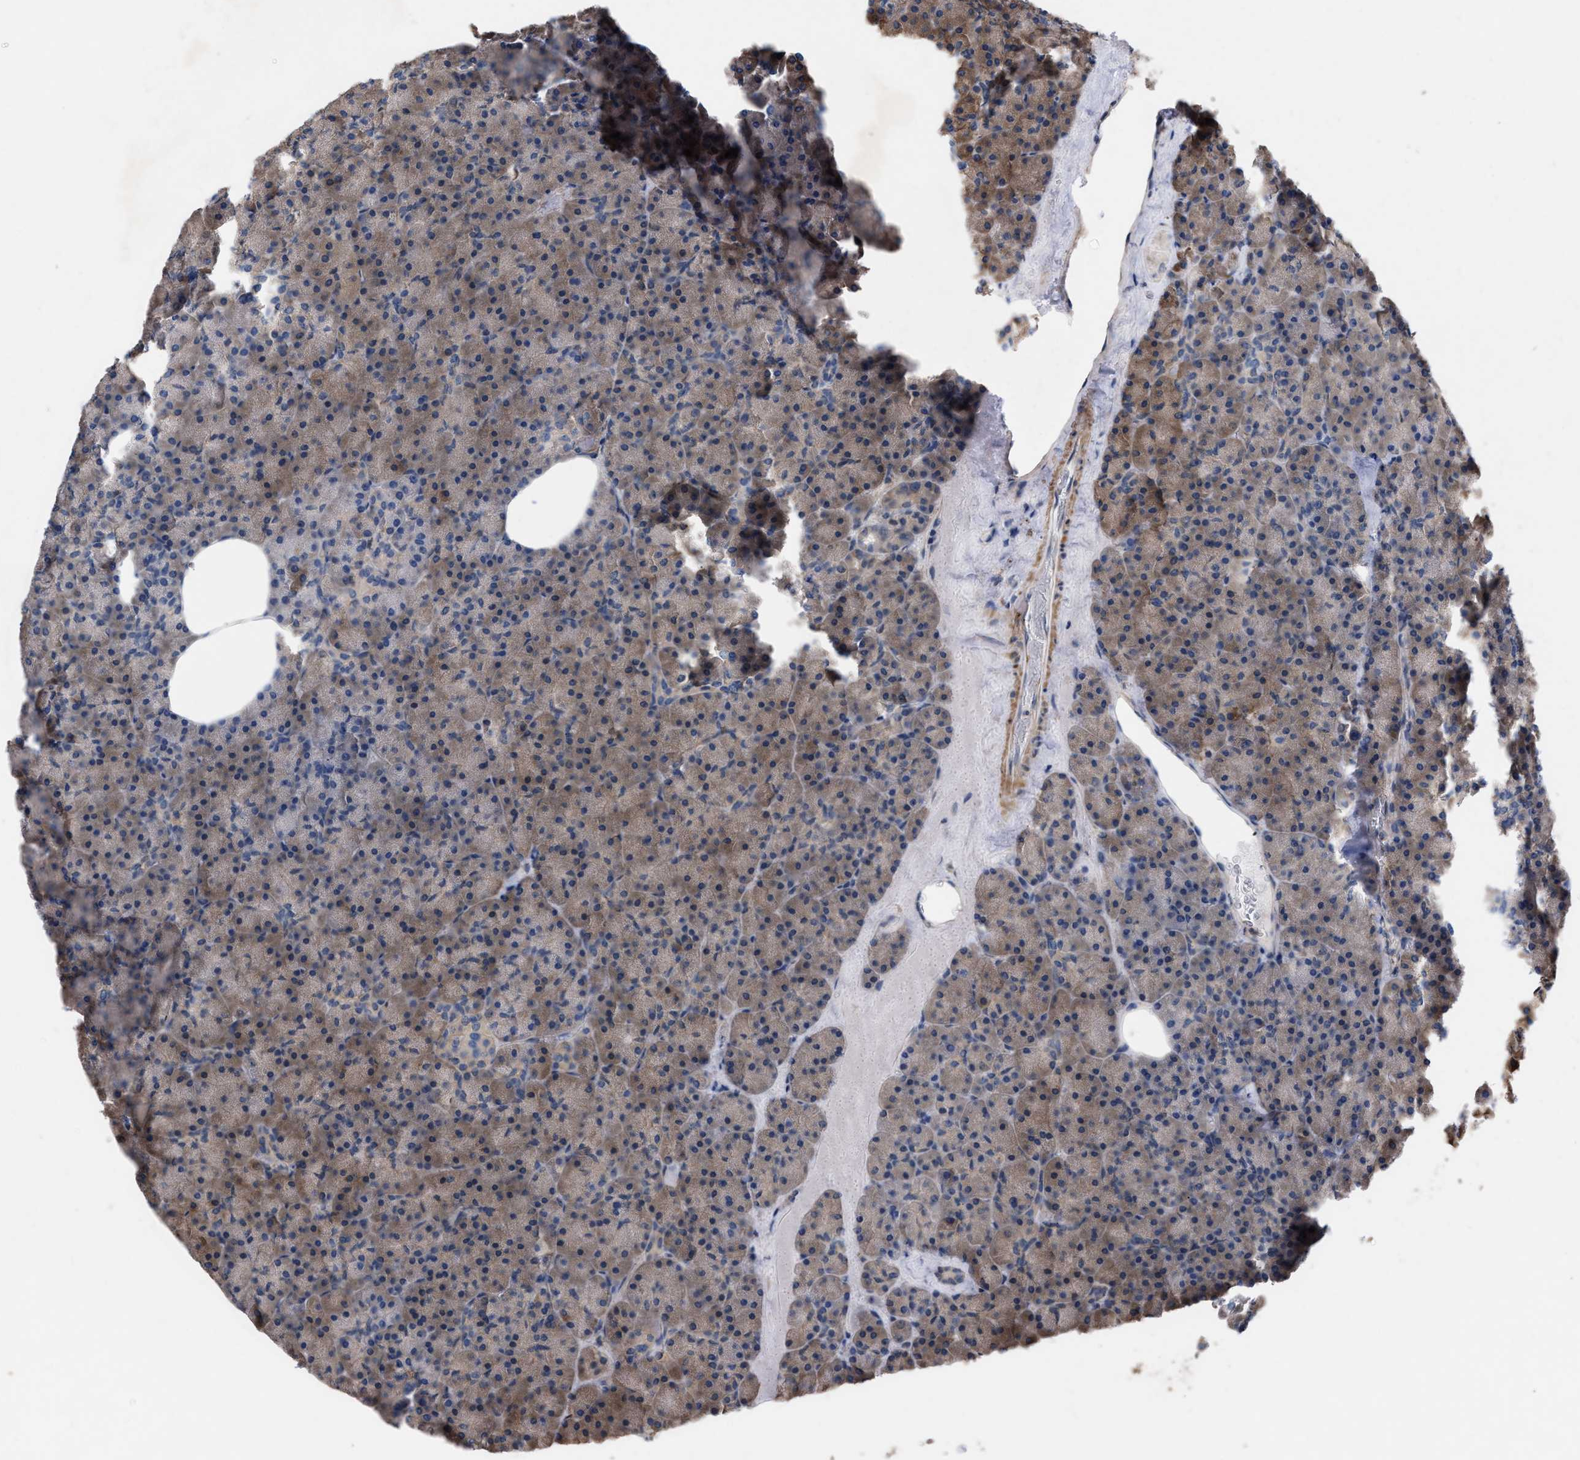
{"staining": {"intensity": "weak", "quantity": "25%-75%", "location": "cytoplasmic/membranous"}, "tissue": "pancreas", "cell_type": "Exocrine glandular cells", "image_type": "normal", "snomed": [{"axis": "morphology", "description": "Normal tissue, NOS"}, {"axis": "morphology", "description": "Carcinoid, malignant, NOS"}, {"axis": "topography", "description": "Pancreas"}], "caption": "Immunohistochemistry staining of unremarkable pancreas, which reveals low levels of weak cytoplasmic/membranous positivity in about 25%-75% of exocrine glandular cells indicating weak cytoplasmic/membranous protein staining. The staining was performed using DAB (3,3'-diaminobenzidine) (brown) for protein detection and nuclei were counterstained in hematoxylin (blue).", "gene": "TMEM131", "patient": {"sex": "female", "age": 35}}